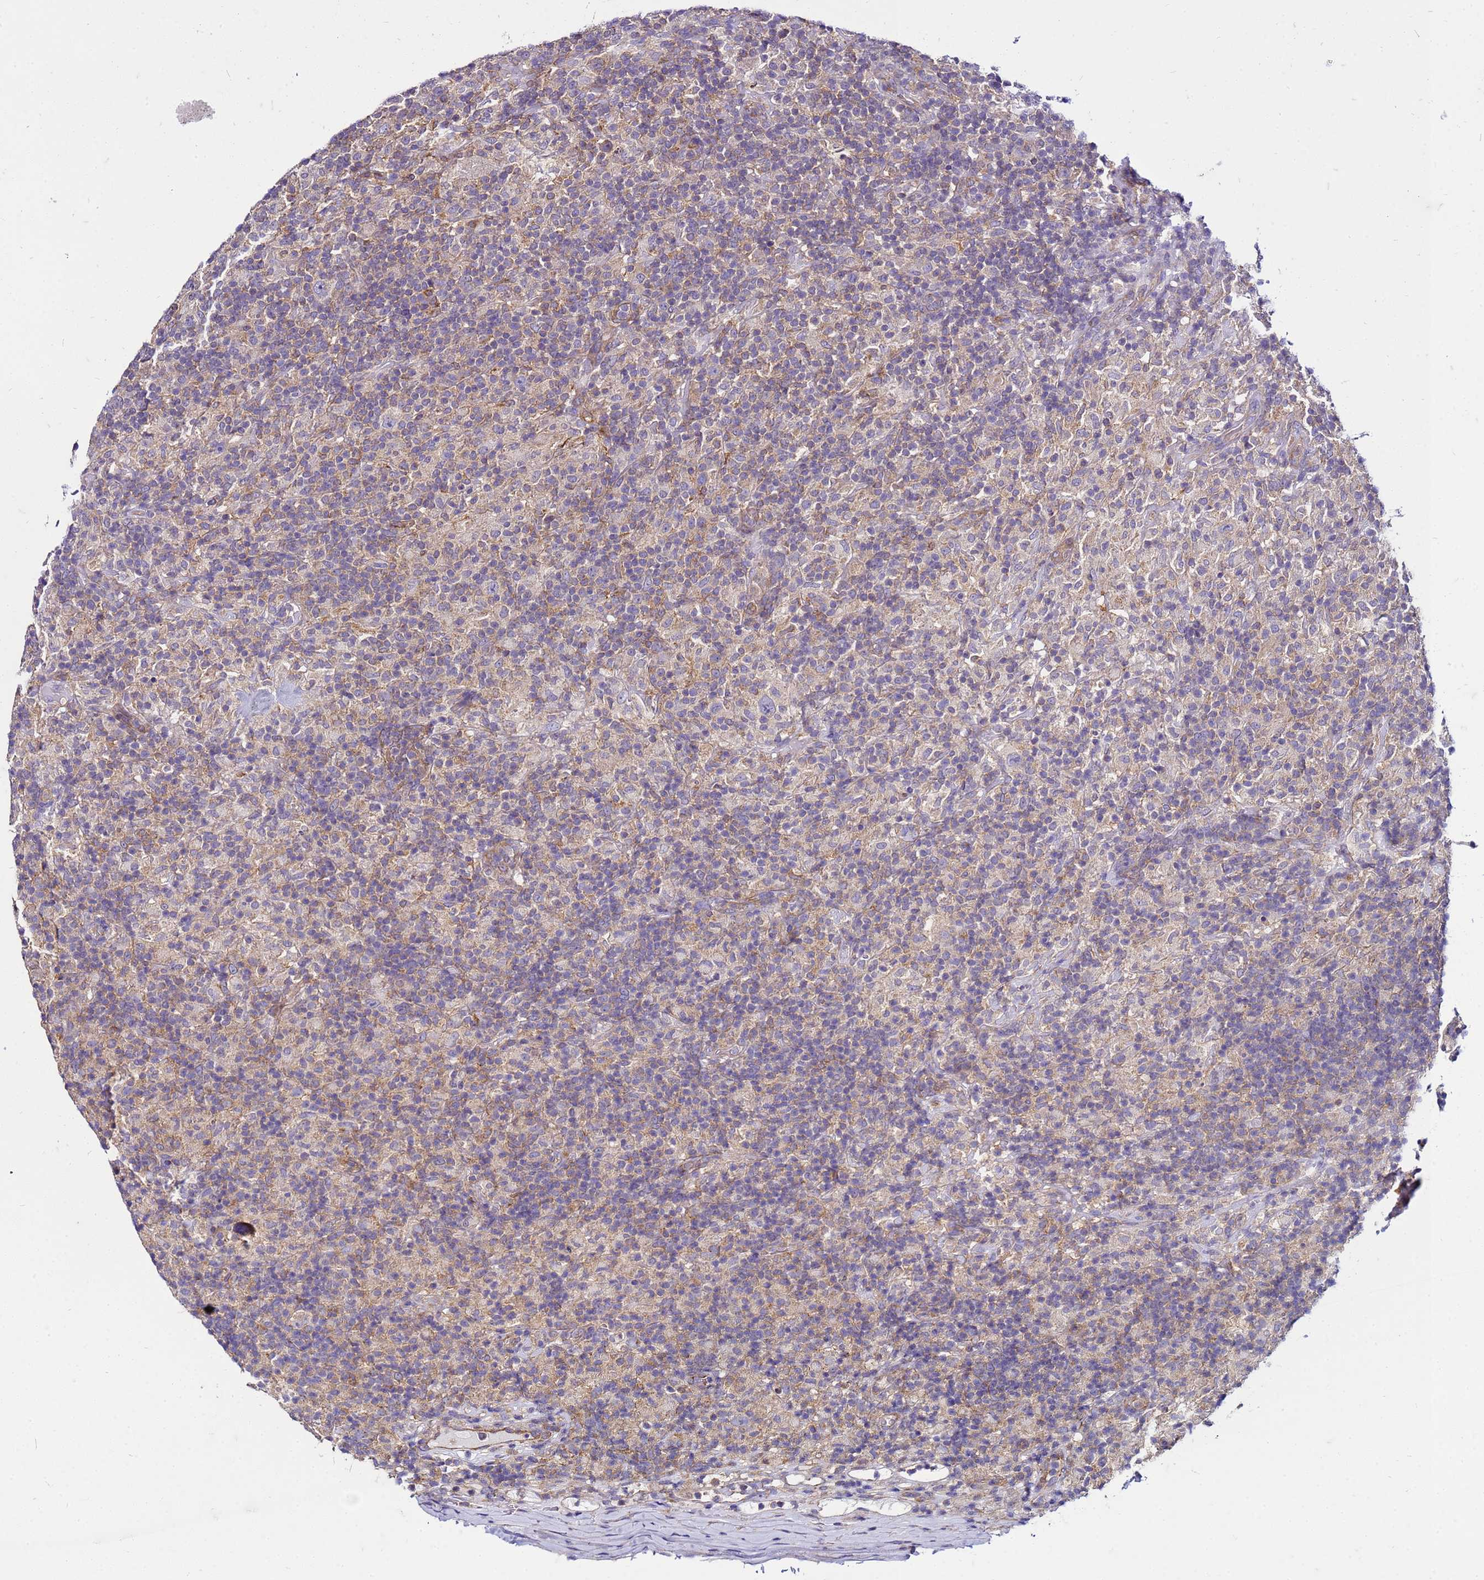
{"staining": {"intensity": "weak", "quantity": "<25%", "location": "cytoplasmic/membranous"}, "tissue": "lymphoma", "cell_type": "Tumor cells", "image_type": "cancer", "snomed": [{"axis": "morphology", "description": "Hodgkin's disease, NOS"}, {"axis": "topography", "description": "Lymph node"}], "caption": "High power microscopy image of an immunohistochemistry (IHC) histopathology image of lymphoma, revealing no significant positivity in tumor cells. (Immunohistochemistry, brightfield microscopy, high magnification).", "gene": "PKD1", "patient": {"sex": "male", "age": 70}}